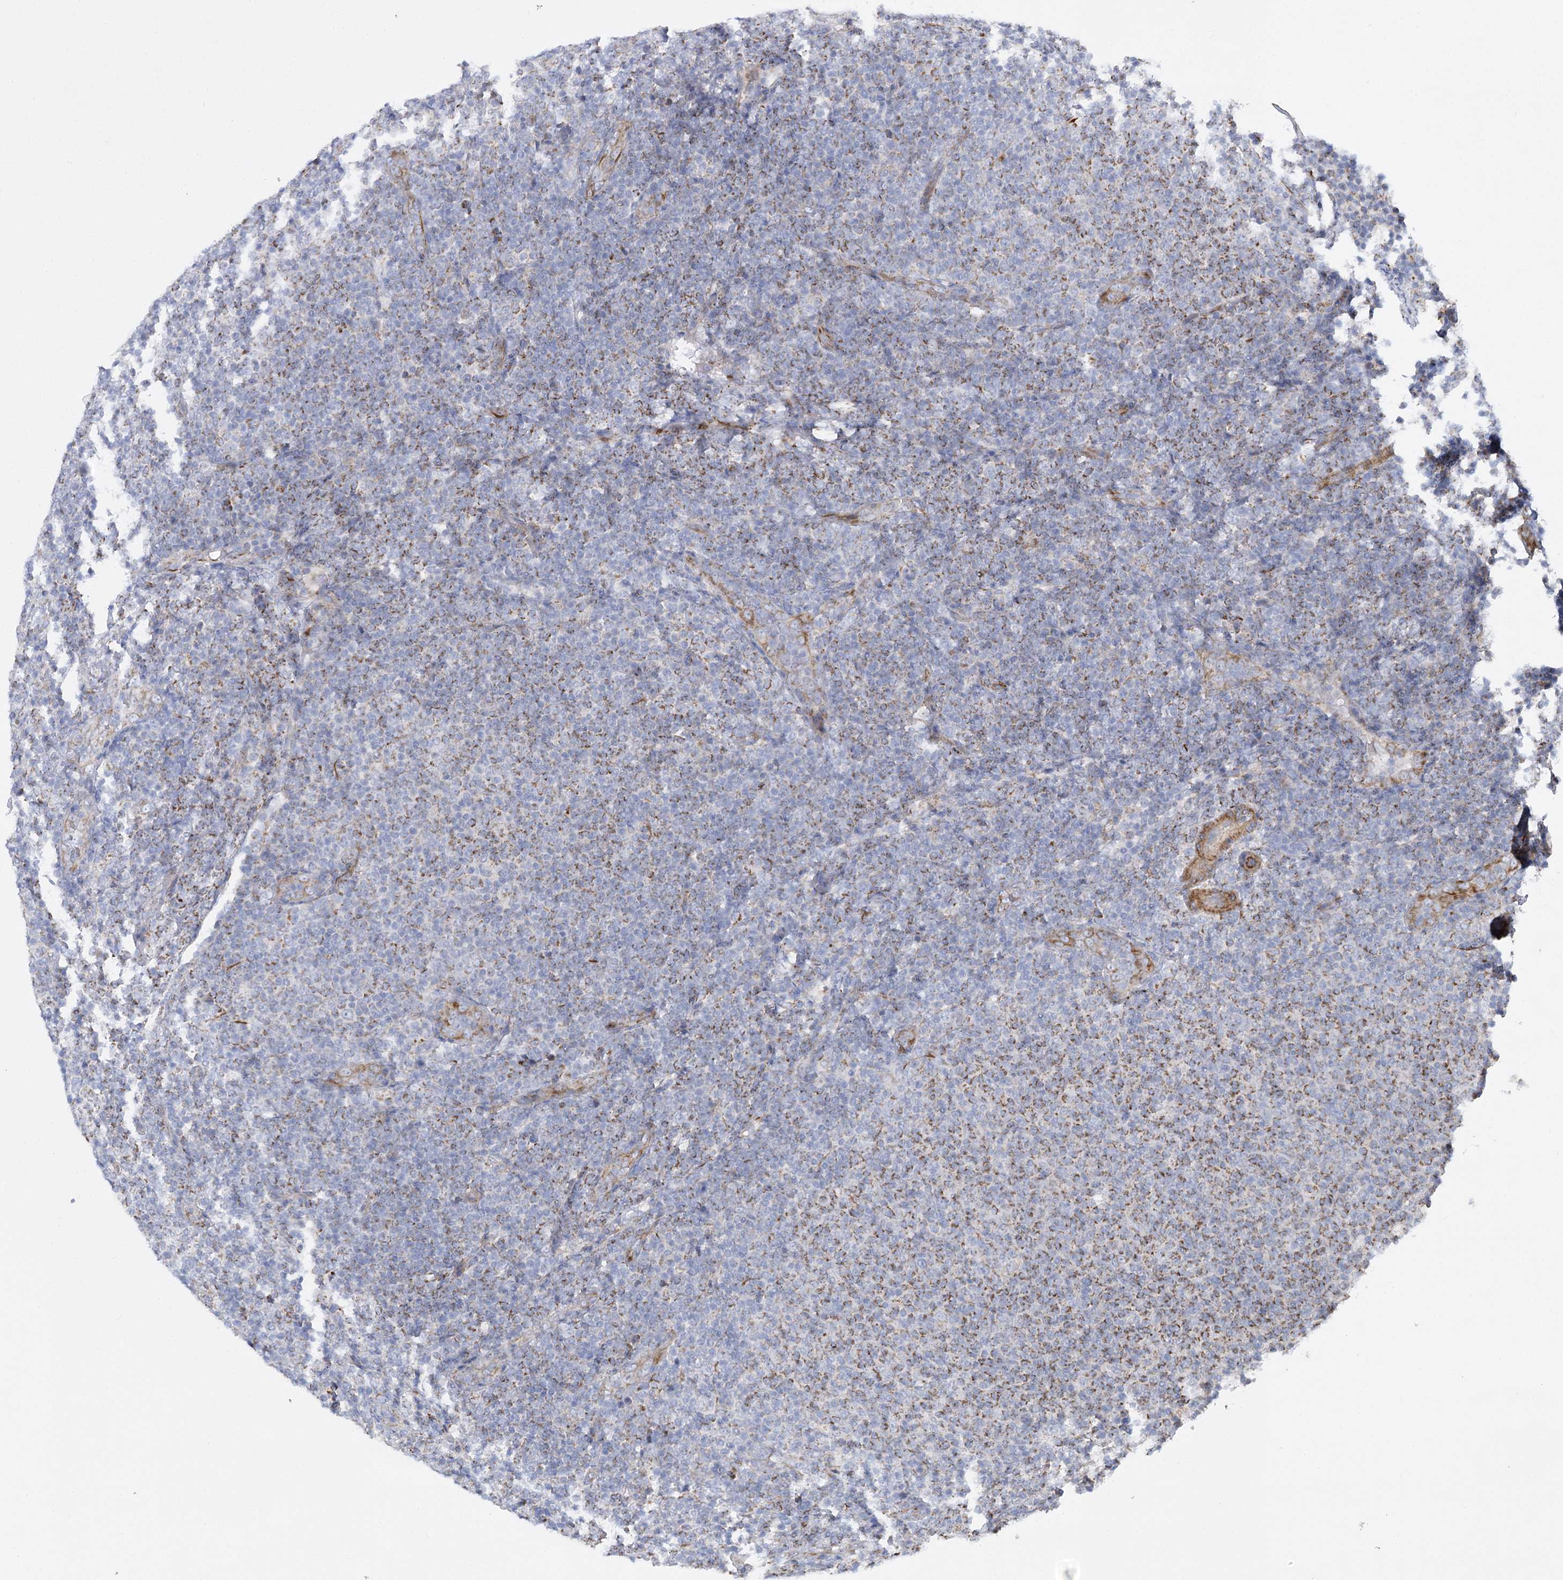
{"staining": {"intensity": "moderate", "quantity": "25%-75%", "location": "cytoplasmic/membranous"}, "tissue": "lymphoma", "cell_type": "Tumor cells", "image_type": "cancer", "snomed": [{"axis": "morphology", "description": "Malignant lymphoma, non-Hodgkin's type, Low grade"}, {"axis": "topography", "description": "Lymph node"}], "caption": "Brown immunohistochemical staining in human low-grade malignant lymphoma, non-Hodgkin's type demonstrates moderate cytoplasmic/membranous positivity in approximately 25%-75% of tumor cells.", "gene": "DHTKD1", "patient": {"sex": "male", "age": 66}}